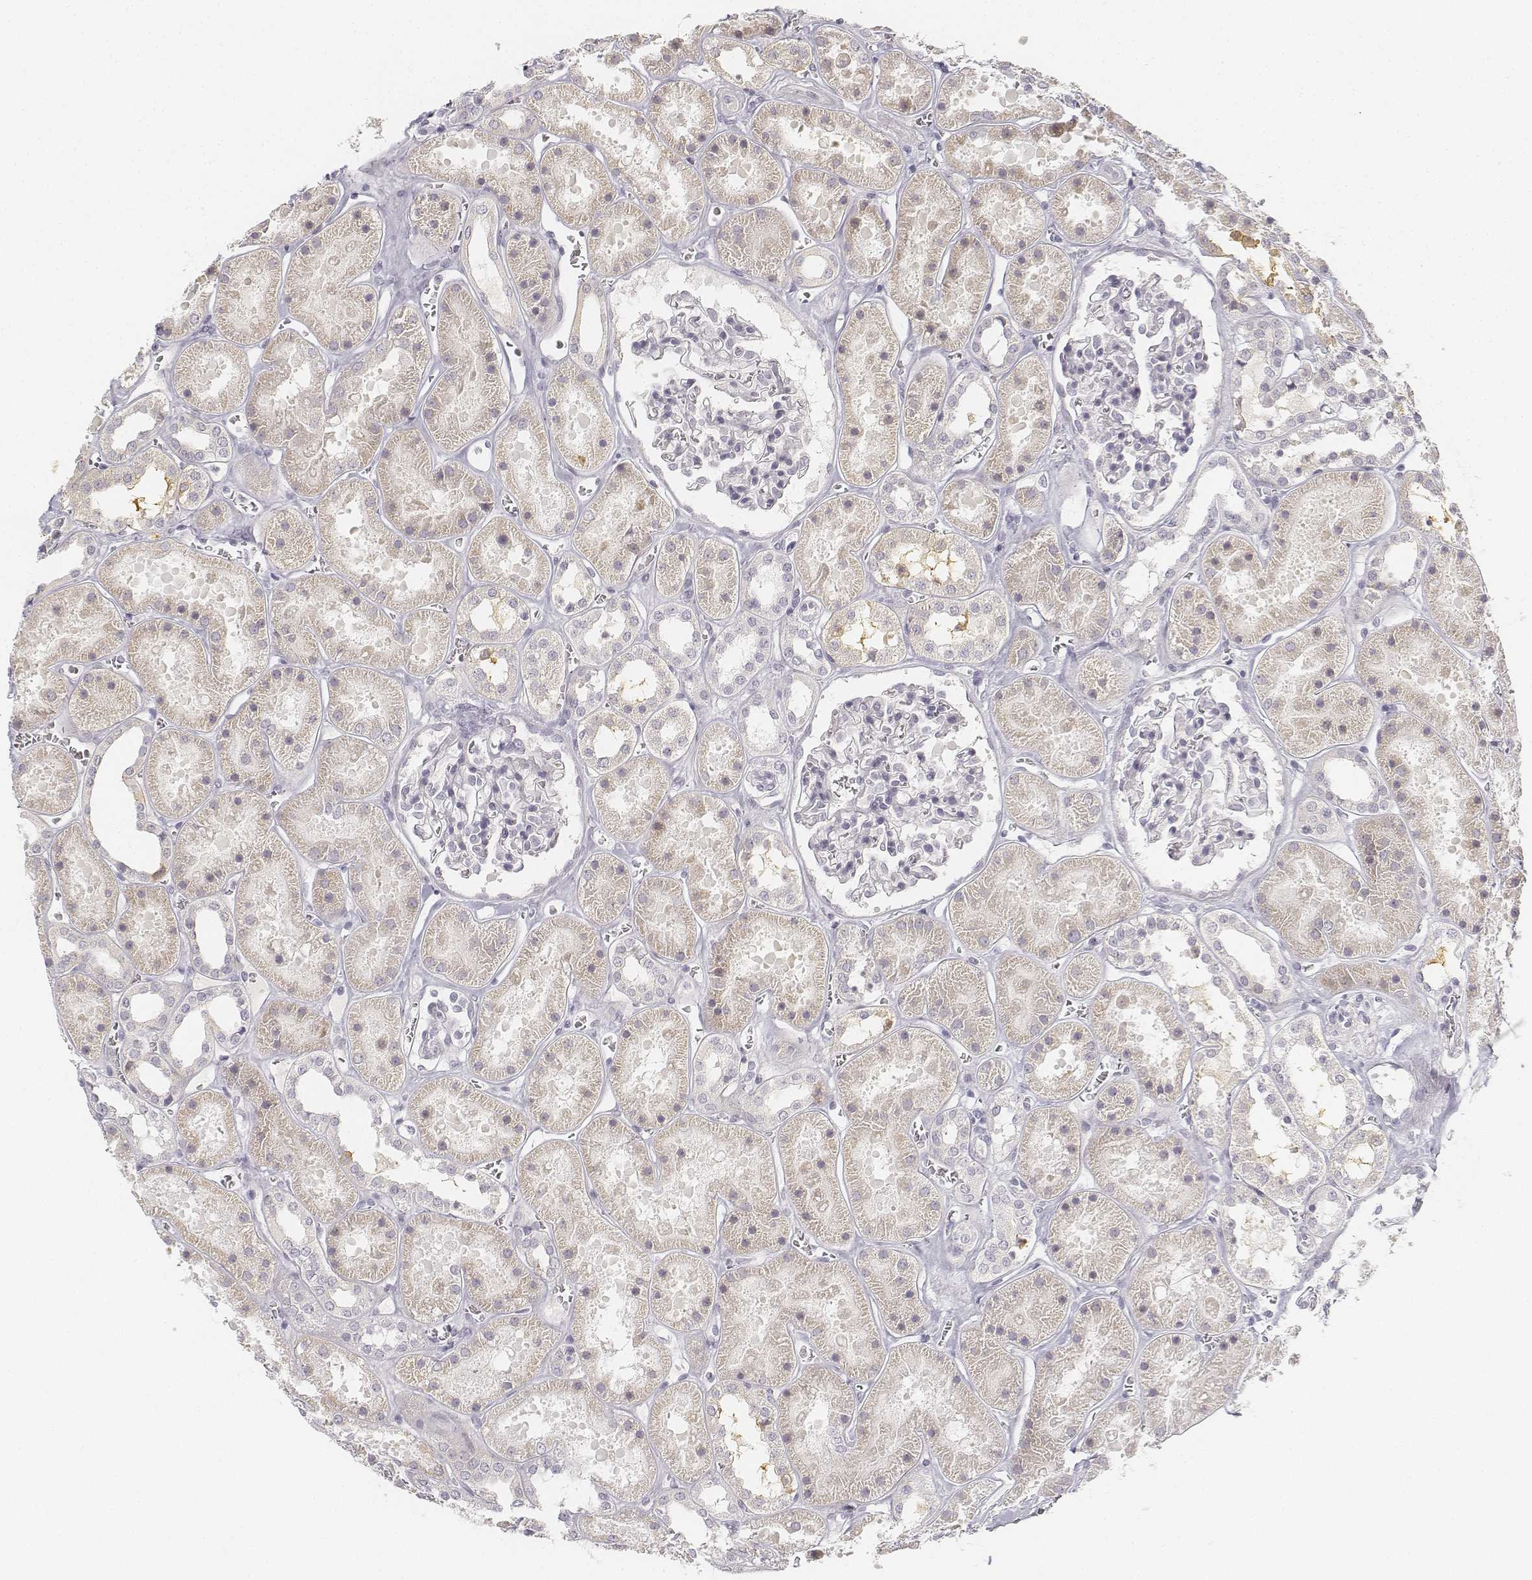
{"staining": {"intensity": "negative", "quantity": "none", "location": "none"}, "tissue": "kidney", "cell_type": "Cells in glomeruli", "image_type": "normal", "snomed": [{"axis": "morphology", "description": "Normal tissue, NOS"}, {"axis": "topography", "description": "Kidney"}], "caption": "High magnification brightfield microscopy of unremarkable kidney stained with DAB (brown) and counterstained with hematoxylin (blue): cells in glomeruli show no significant staining.", "gene": "DSG4", "patient": {"sex": "female", "age": 41}}